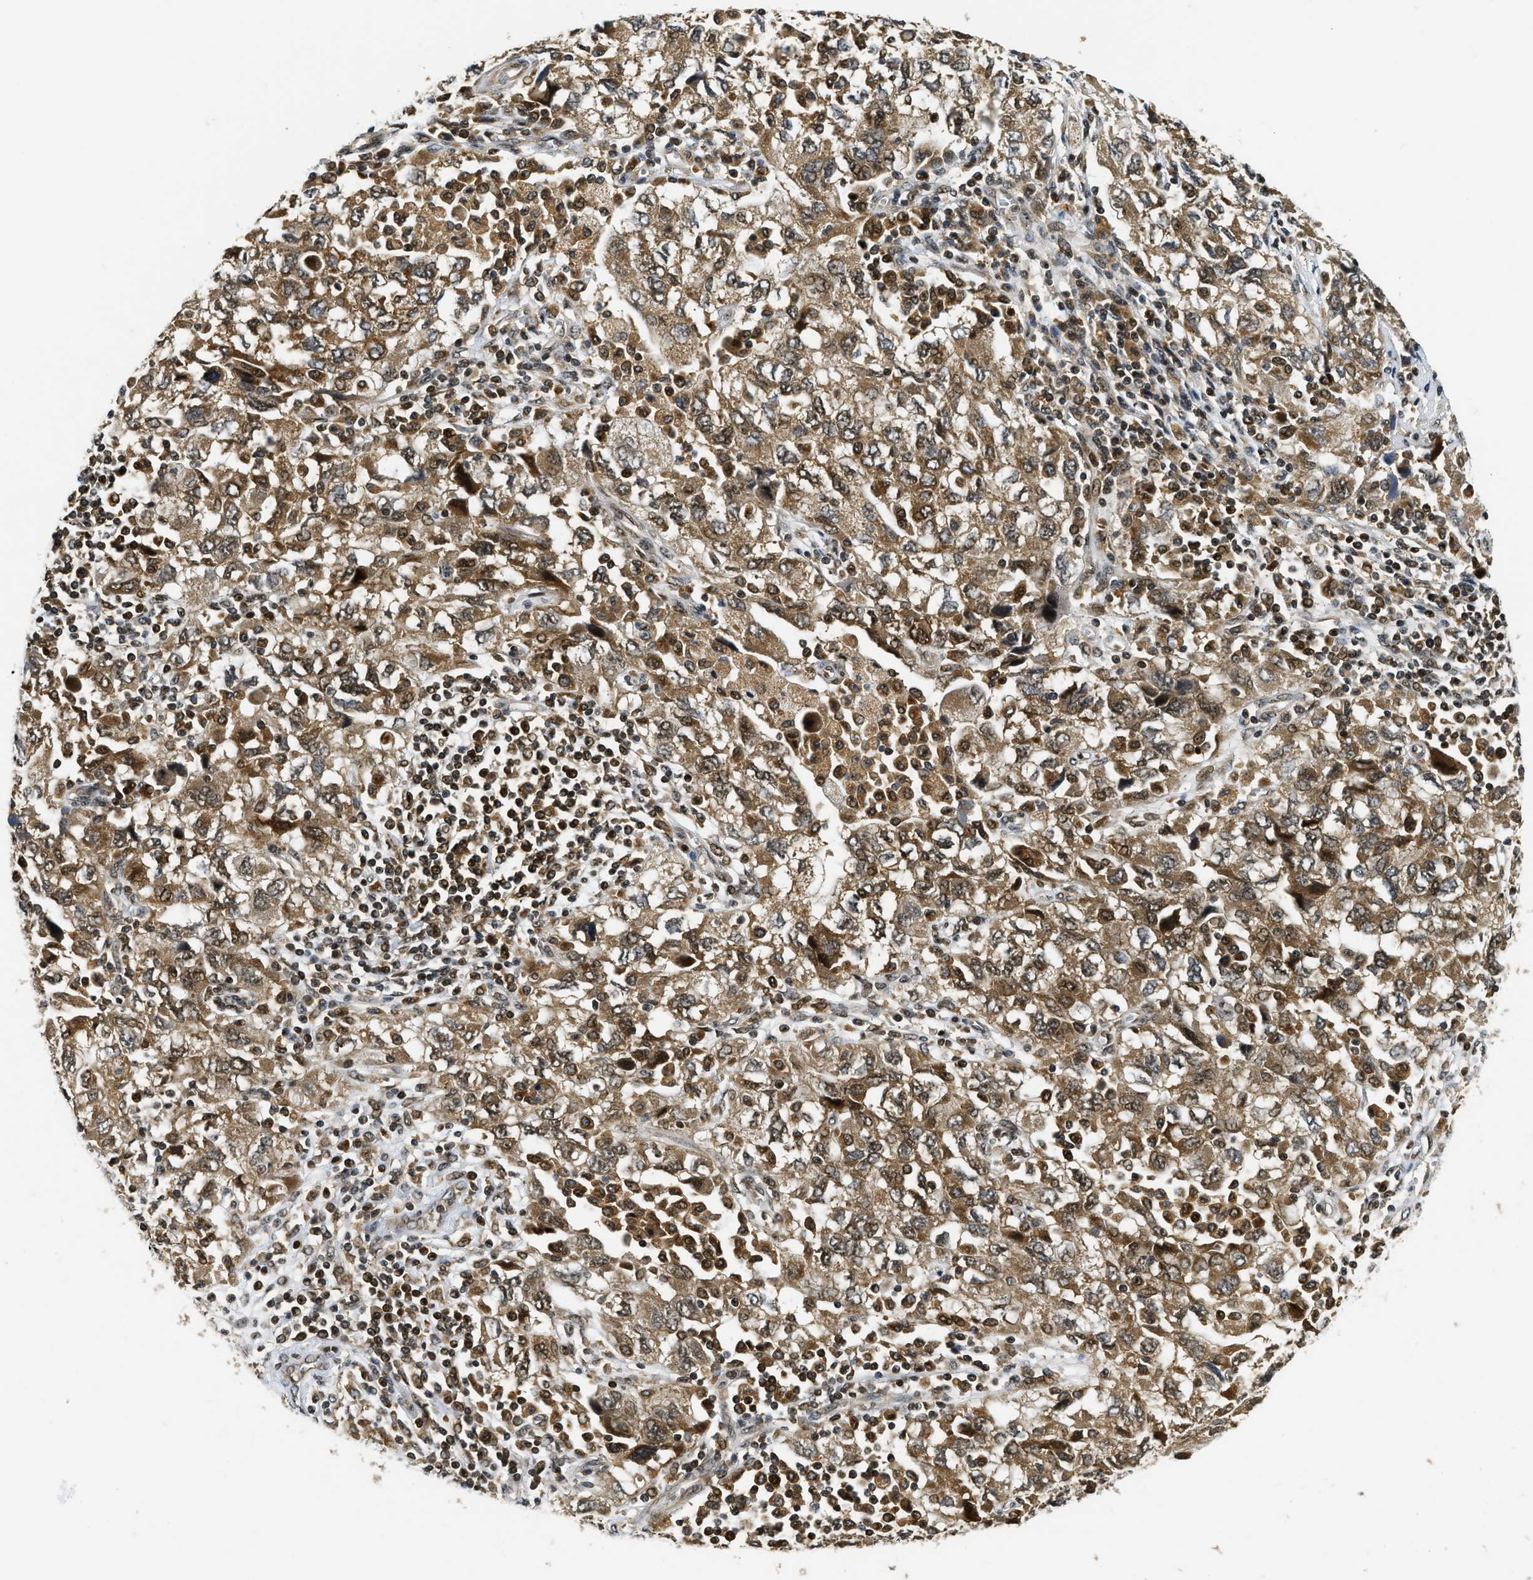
{"staining": {"intensity": "moderate", "quantity": ">75%", "location": "cytoplasmic/membranous"}, "tissue": "ovarian cancer", "cell_type": "Tumor cells", "image_type": "cancer", "snomed": [{"axis": "morphology", "description": "Carcinoma, NOS"}, {"axis": "morphology", "description": "Cystadenocarcinoma, serous, NOS"}, {"axis": "topography", "description": "Ovary"}], "caption": "Immunohistochemical staining of human serous cystadenocarcinoma (ovarian) reveals moderate cytoplasmic/membranous protein expression in approximately >75% of tumor cells. (Stains: DAB in brown, nuclei in blue, Microscopy: brightfield microscopy at high magnification).", "gene": "ADSL", "patient": {"sex": "female", "age": 69}}